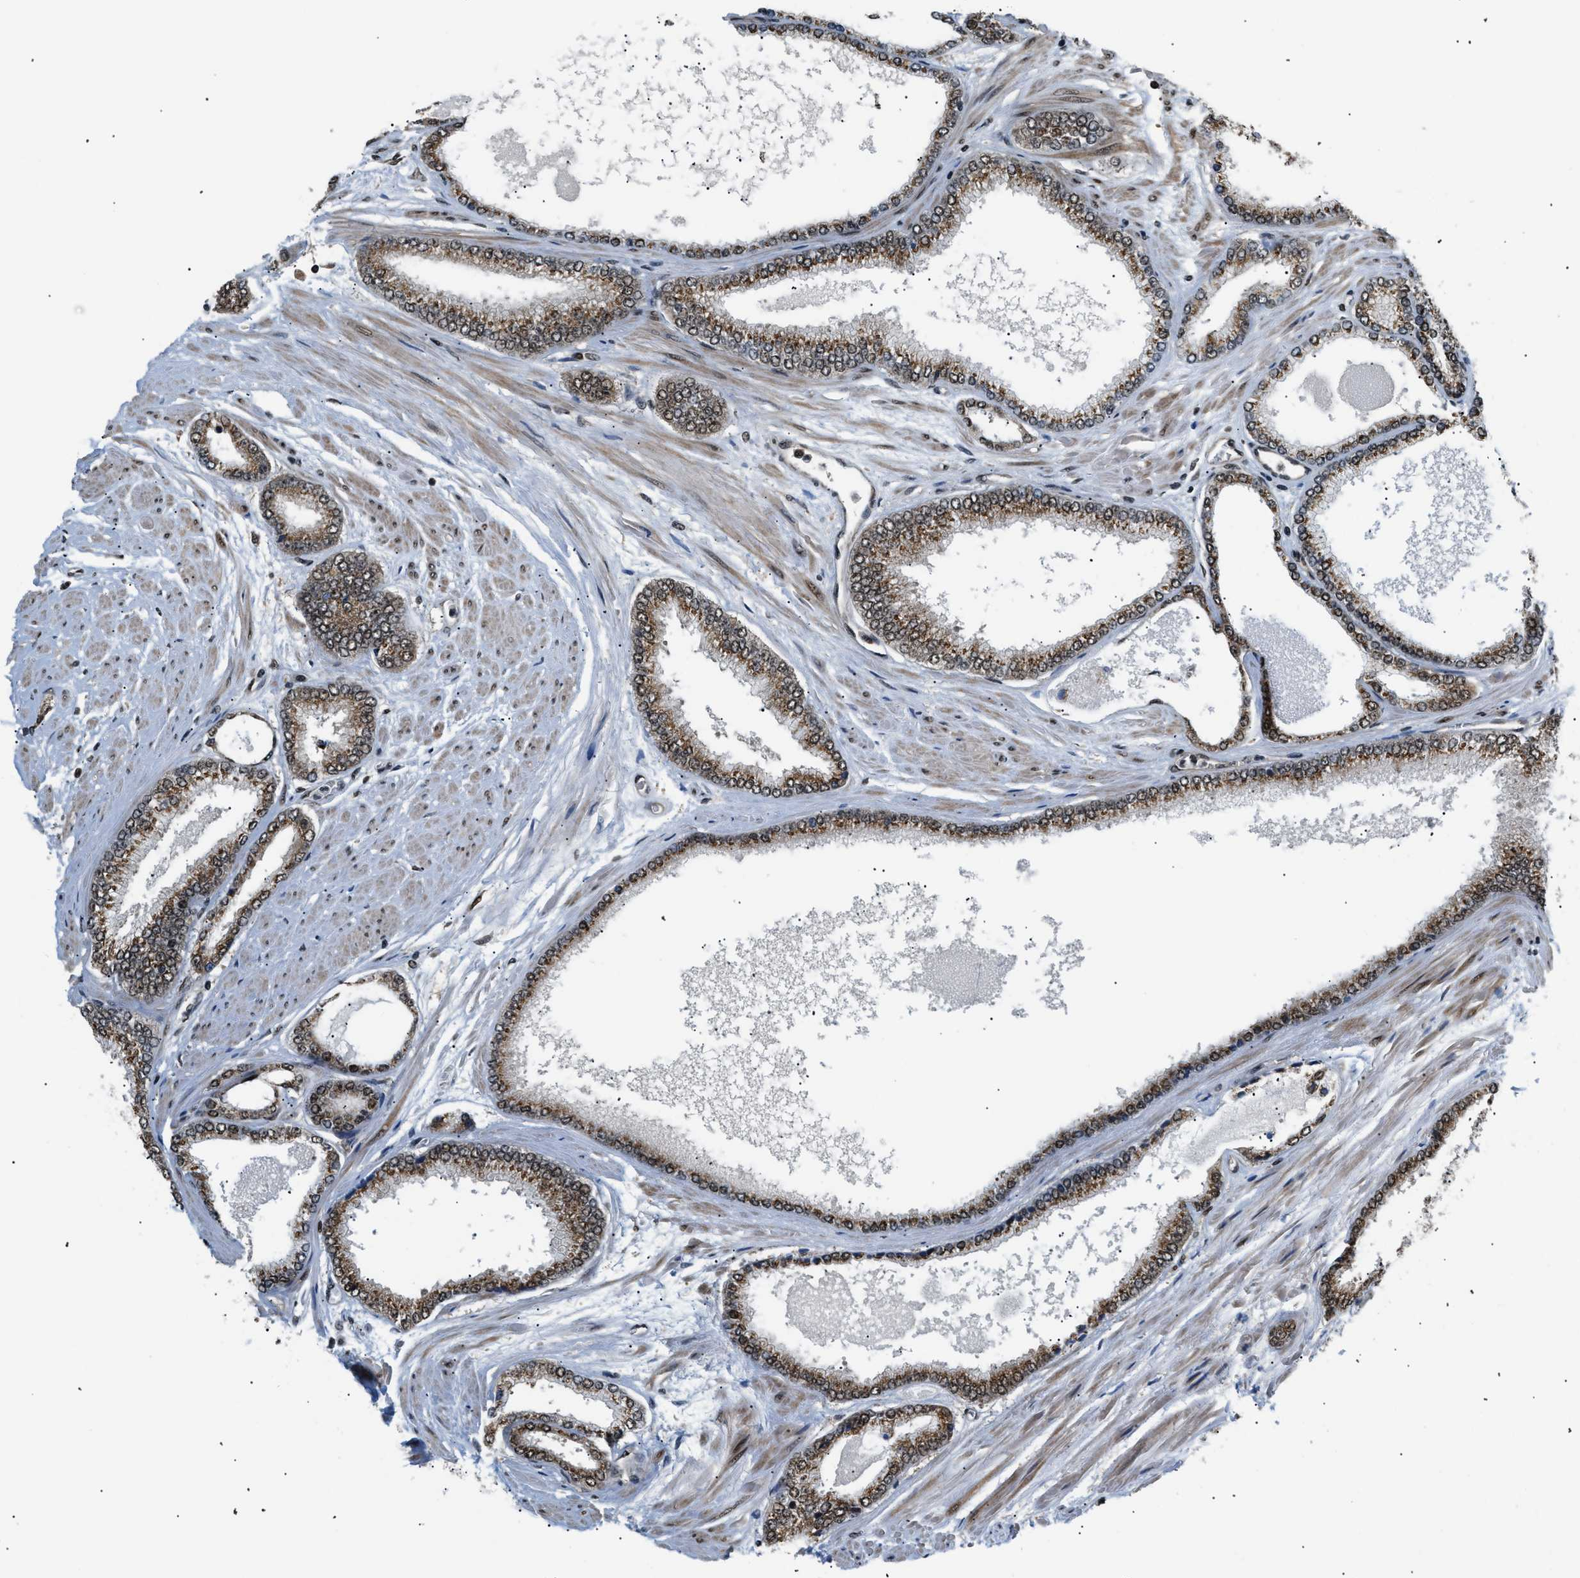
{"staining": {"intensity": "moderate", "quantity": ">75%", "location": "cytoplasmic/membranous"}, "tissue": "prostate cancer", "cell_type": "Tumor cells", "image_type": "cancer", "snomed": [{"axis": "morphology", "description": "Adenocarcinoma, High grade"}, {"axis": "topography", "description": "Prostate"}], "caption": "IHC photomicrograph of neoplastic tissue: human adenocarcinoma (high-grade) (prostate) stained using immunohistochemistry shows medium levels of moderate protein expression localized specifically in the cytoplasmic/membranous of tumor cells, appearing as a cytoplasmic/membranous brown color.", "gene": "RBM5", "patient": {"sex": "male", "age": 61}}